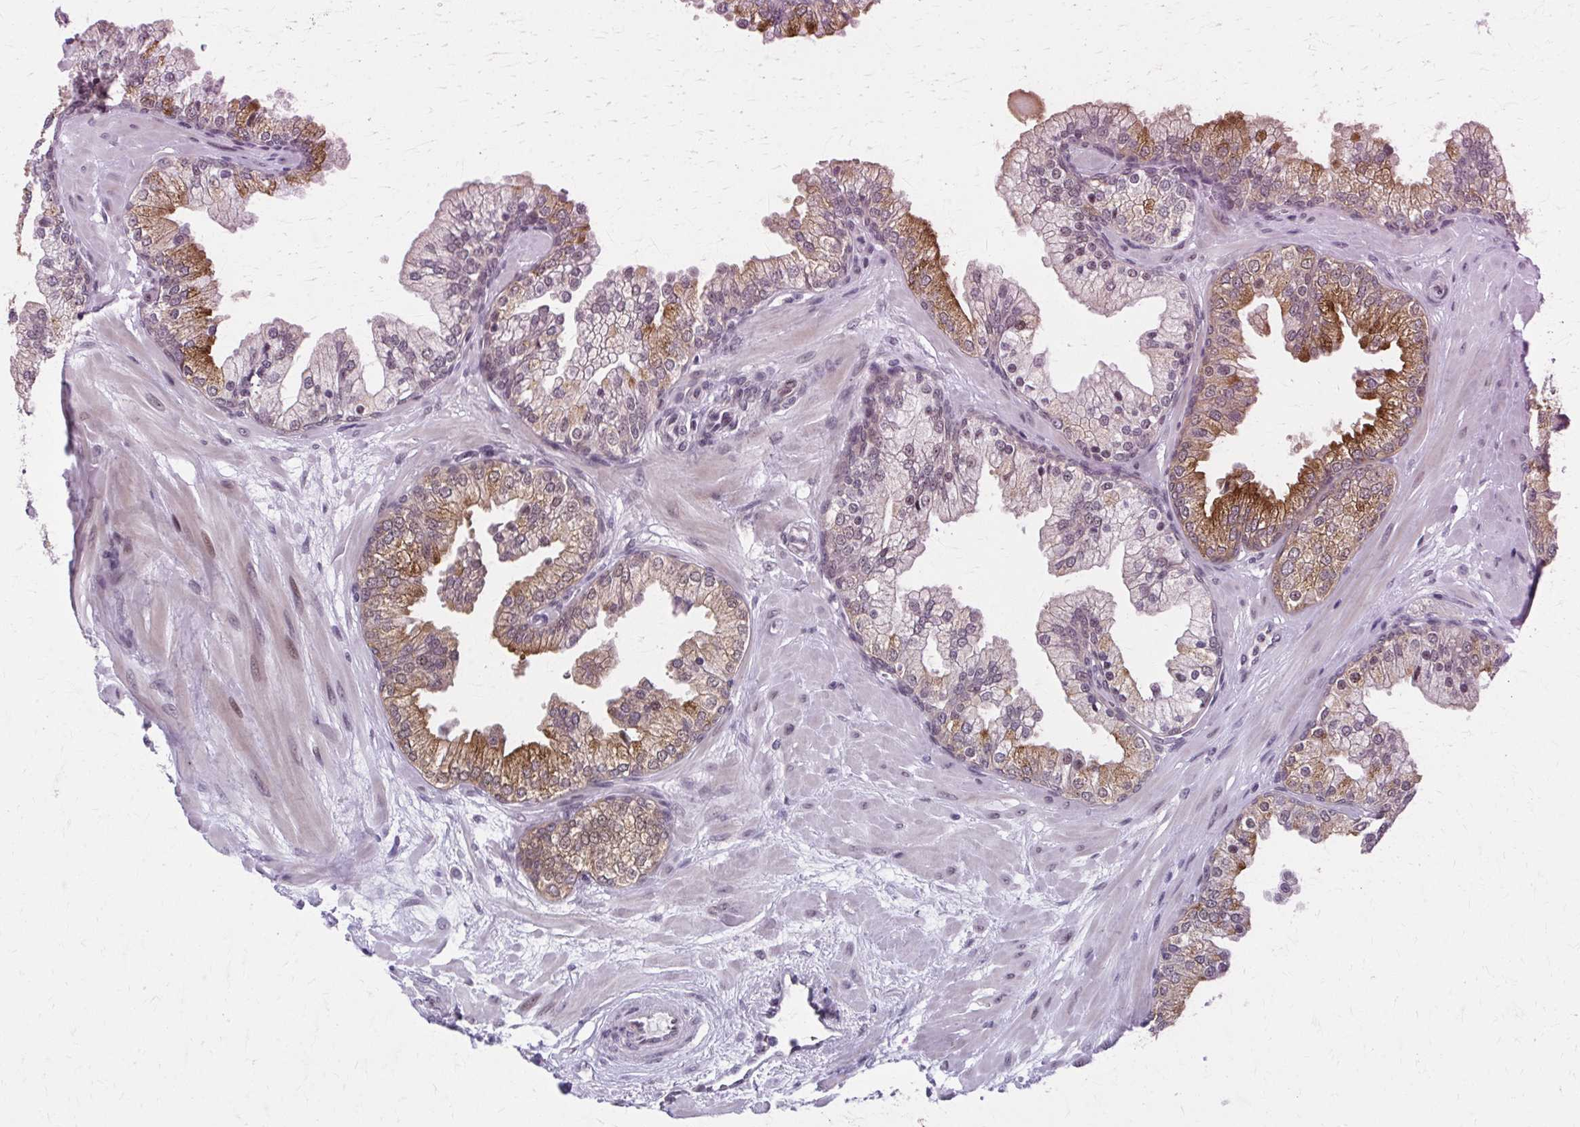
{"staining": {"intensity": "moderate", "quantity": "25%-75%", "location": "cytoplasmic/membranous,nuclear"}, "tissue": "prostate", "cell_type": "Glandular cells", "image_type": "normal", "snomed": [{"axis": "morphology", "description": "Normal tissue, NOS"}, {"axis": "topography", "description": "Prostate"}, {"axis": "topography", "description": "Peripheral nerve tissue"}], "caption": "Protein expression by immunohistochemistry (IHC) reveals moderate cytoplasmic/membranous,nuclear expression in about 25%-75% of glandular cells in unremarkable prostate.", "gene": "SETBP1", "patient": {"sex": "male", "age": 61}}